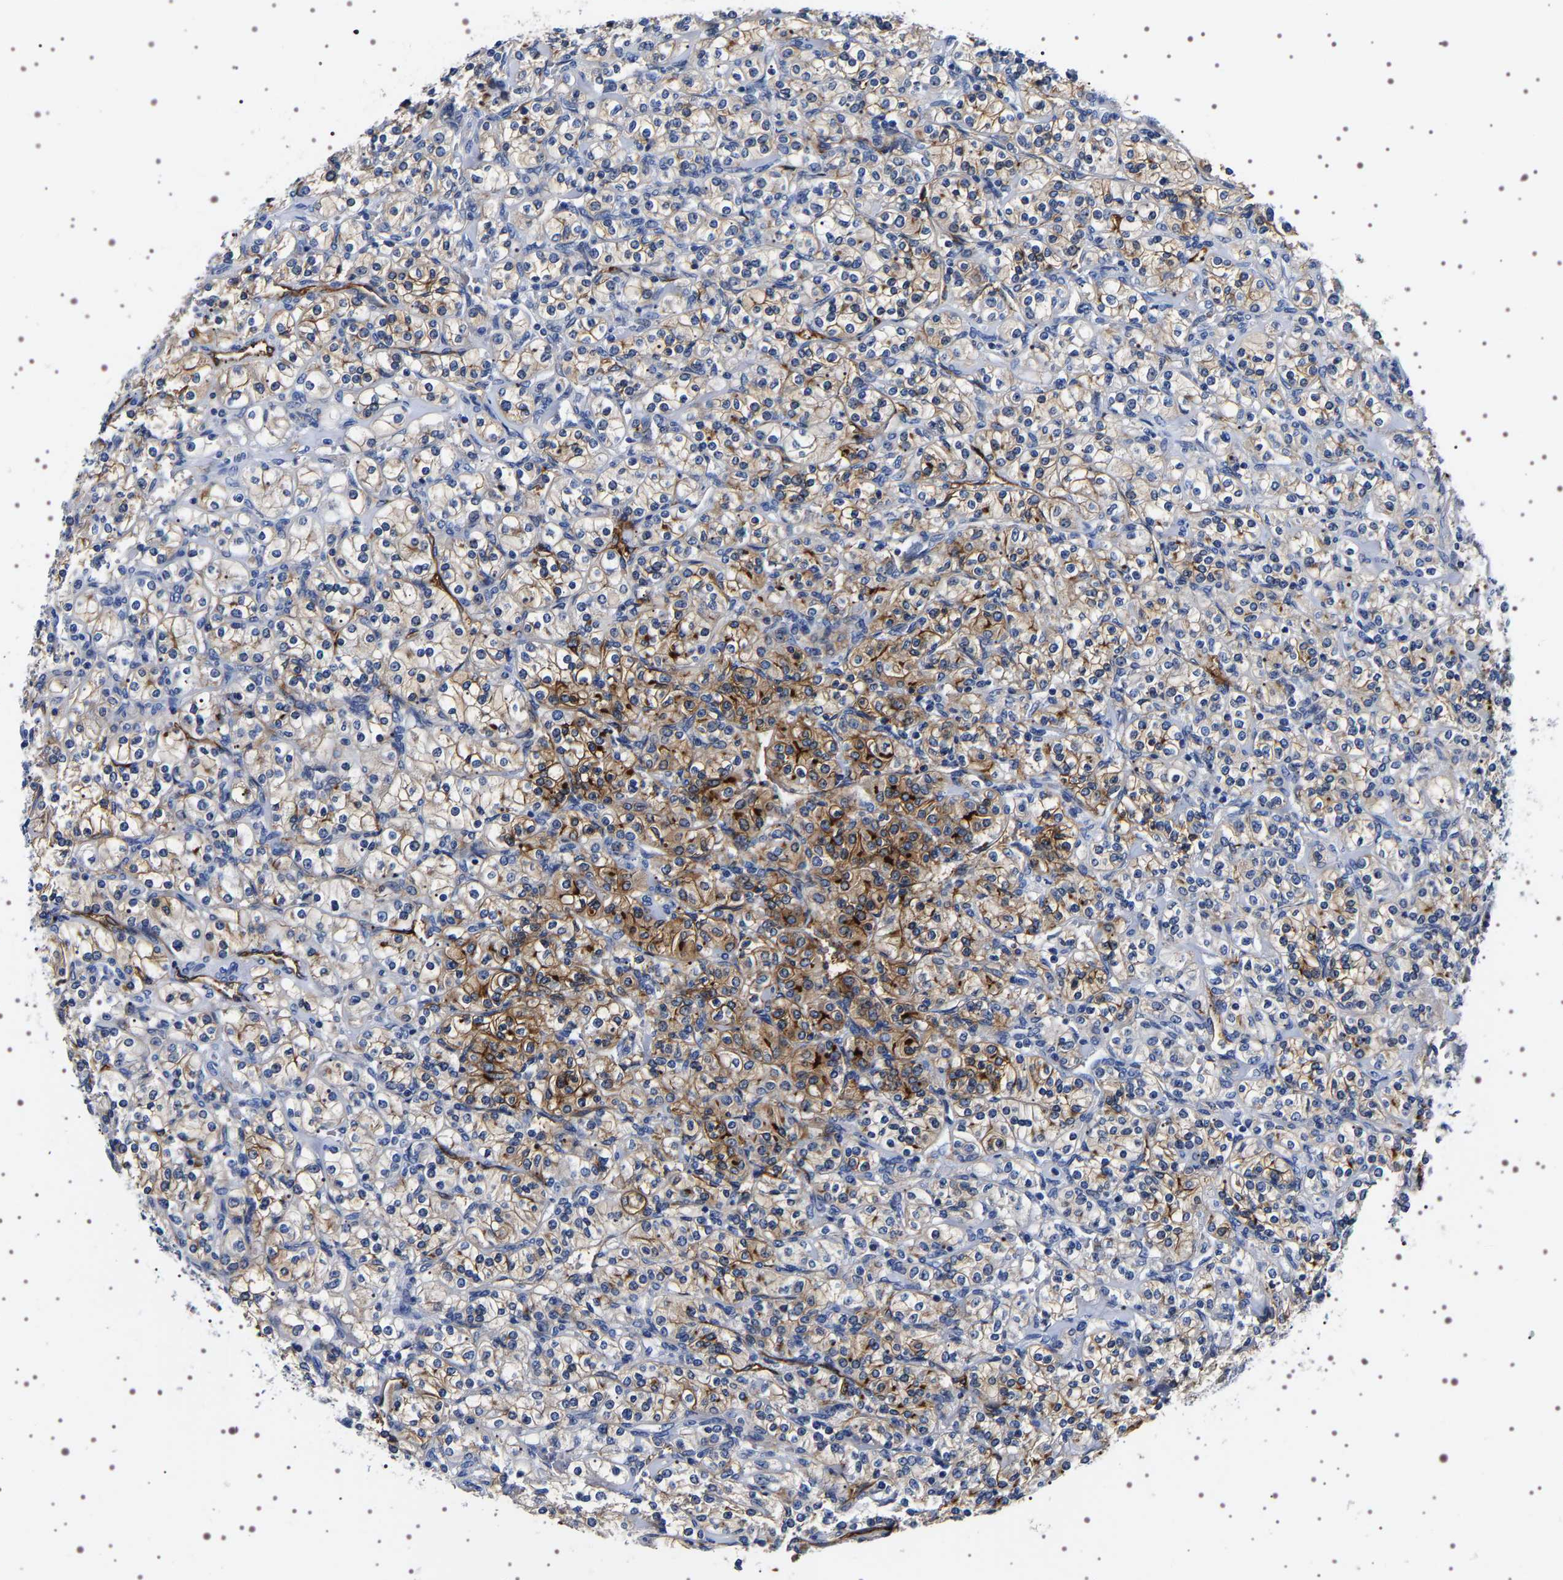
{"staining": {"intensity": "moderate", "quantity": "25%-75%", "location": "cytoplasmic/membranous"}, "tissue": "renal cancer", "cell_type": "Tumor cells", "image_type": "cancer", "snomed": [{"axis": "morphology", "description": "Adenocarcinoma, NOS"}, {"axis": "topography", "description": "Kidney"}], "caption": "Brown immunohistochemical staining in human renal cancer (adenocarcinoma) reveals moderate cytoplasmic/membranous expression in approximately 25%-75% of tumor cells.", "gene": "ALPL", "patient": {"sex": "male", "age": 77}}